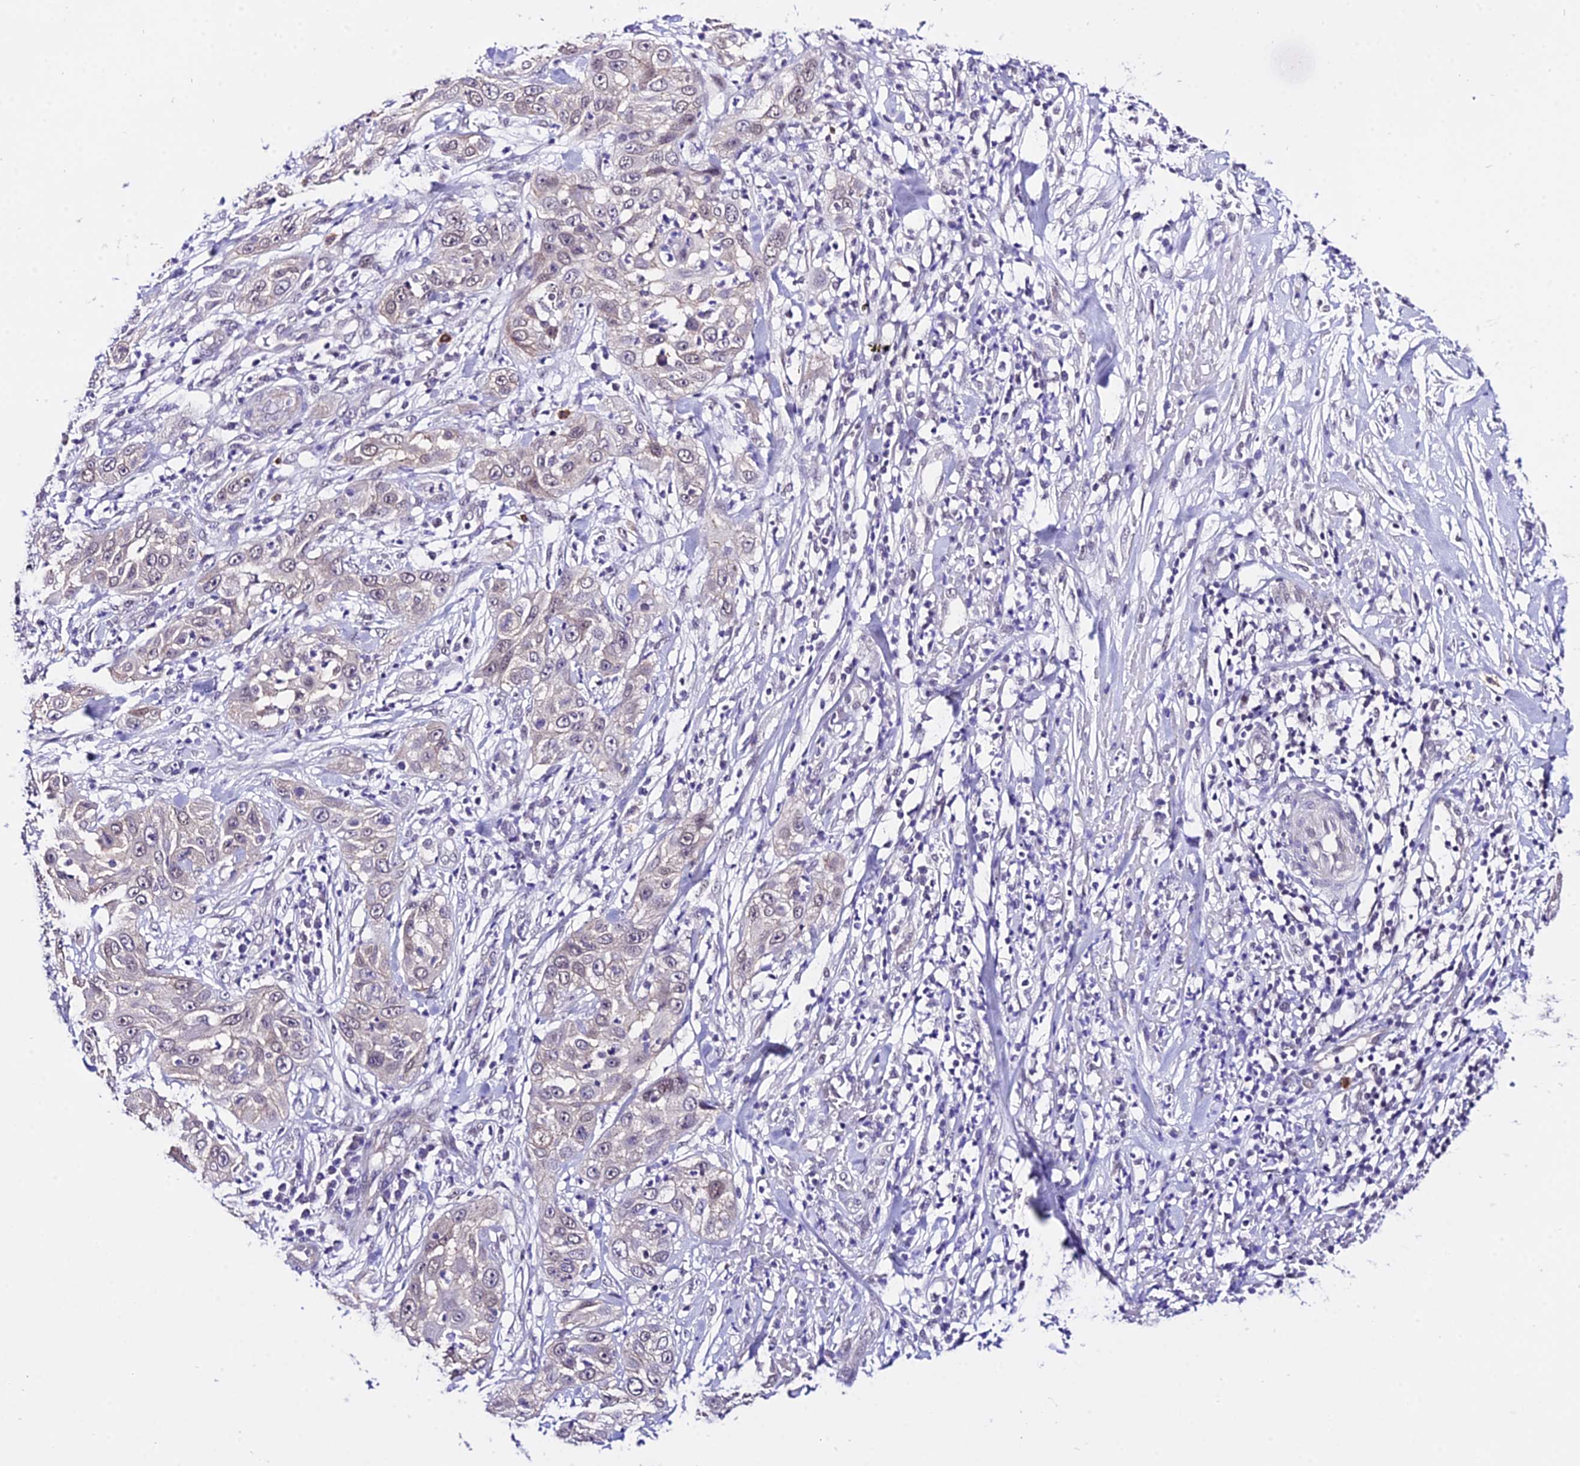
{"staining": {"intensity": "negative", "quantity": "none", "location": "none"}, "tissue": "skin cancer", "cell_type": "Tumor cells", "image_type": "cancer", "snomed": [{"axis": "morphology", "description": "Squamous cell carcinoma, NOS"}, {"axis": "topography", "description": "Skin"}], "caption": "Skin cancer (squamous cell carcinoma) was stained to show a protein in brown. There is no significant staining in tumor cells. Brightfield microscopy of immunohistochemistry stained with DAB (3,3'-diaminobenzidine) (brown) and hematoxylin (blue), captured at high magnification.", "gene": "POLR2I", "patient": {"sex": "female", "age": 44}}